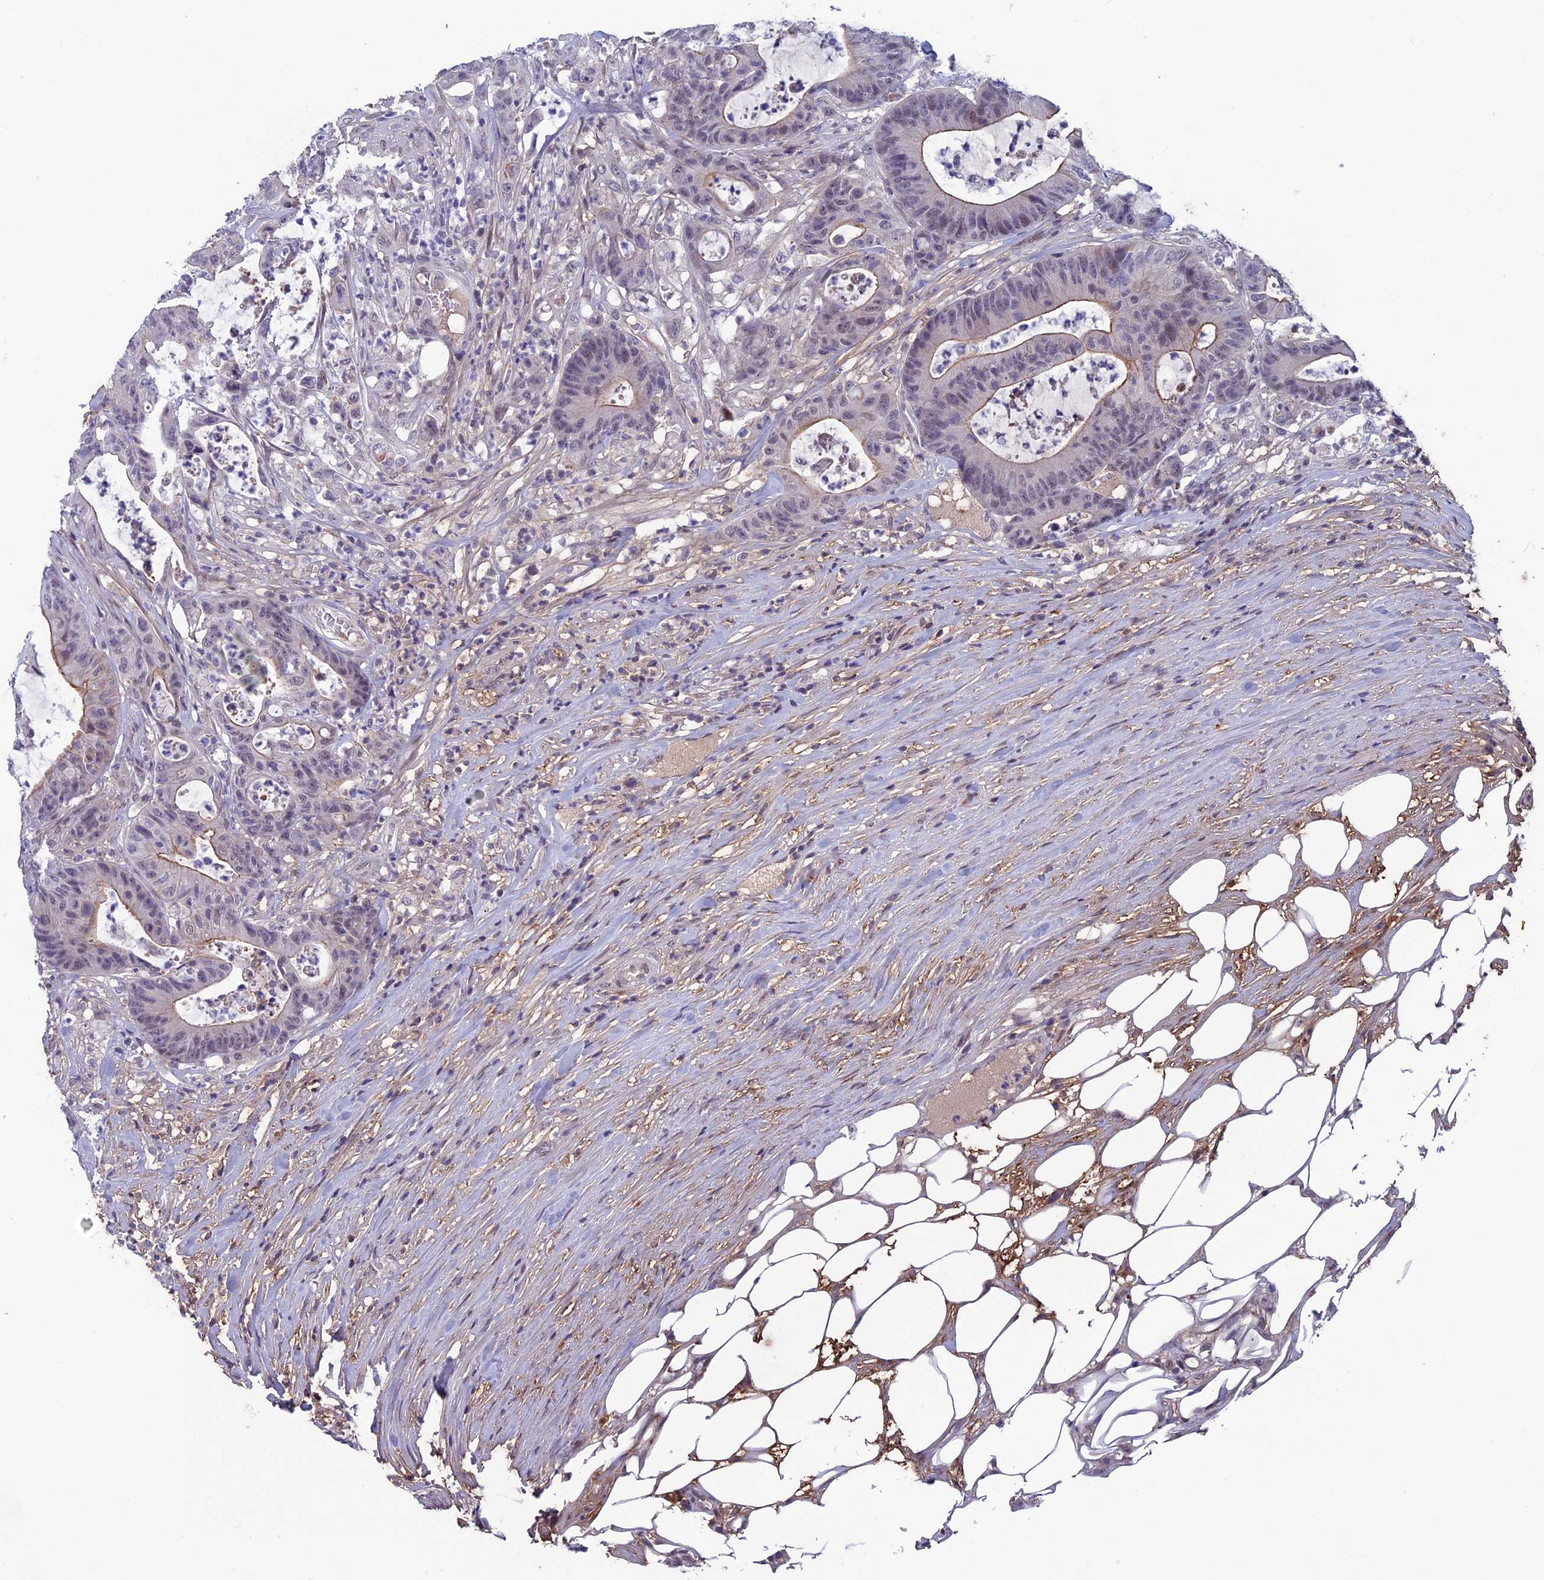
{"staining": {"intensity": "moderate", "quantity": "<25%", "location": "cytoplasmic/membranous"}, "tissue": "colorectal cancer", "cell_type": "Tumor cells", "image_type": "cancer", "snomed": [{"axis": "morphology", "description": "Adenocarcinoma, NOS"}, {"axis": "topography", "description": "Colon"}], "caption": "IHC (DAB) staining of colorectal cancer (adenocarcinoma) demonstrates moderate cytoplasmic/membranous protein expression in approximately <25% of tumor cells. The staining was performed using DAB (3,3'-diaminobenzidine), with brown indicating positive protein expression. Nuclei are stained blue with hematoxylin.", "gene": "FKBPL", "patient": {"sex": "female", "age": 84}}